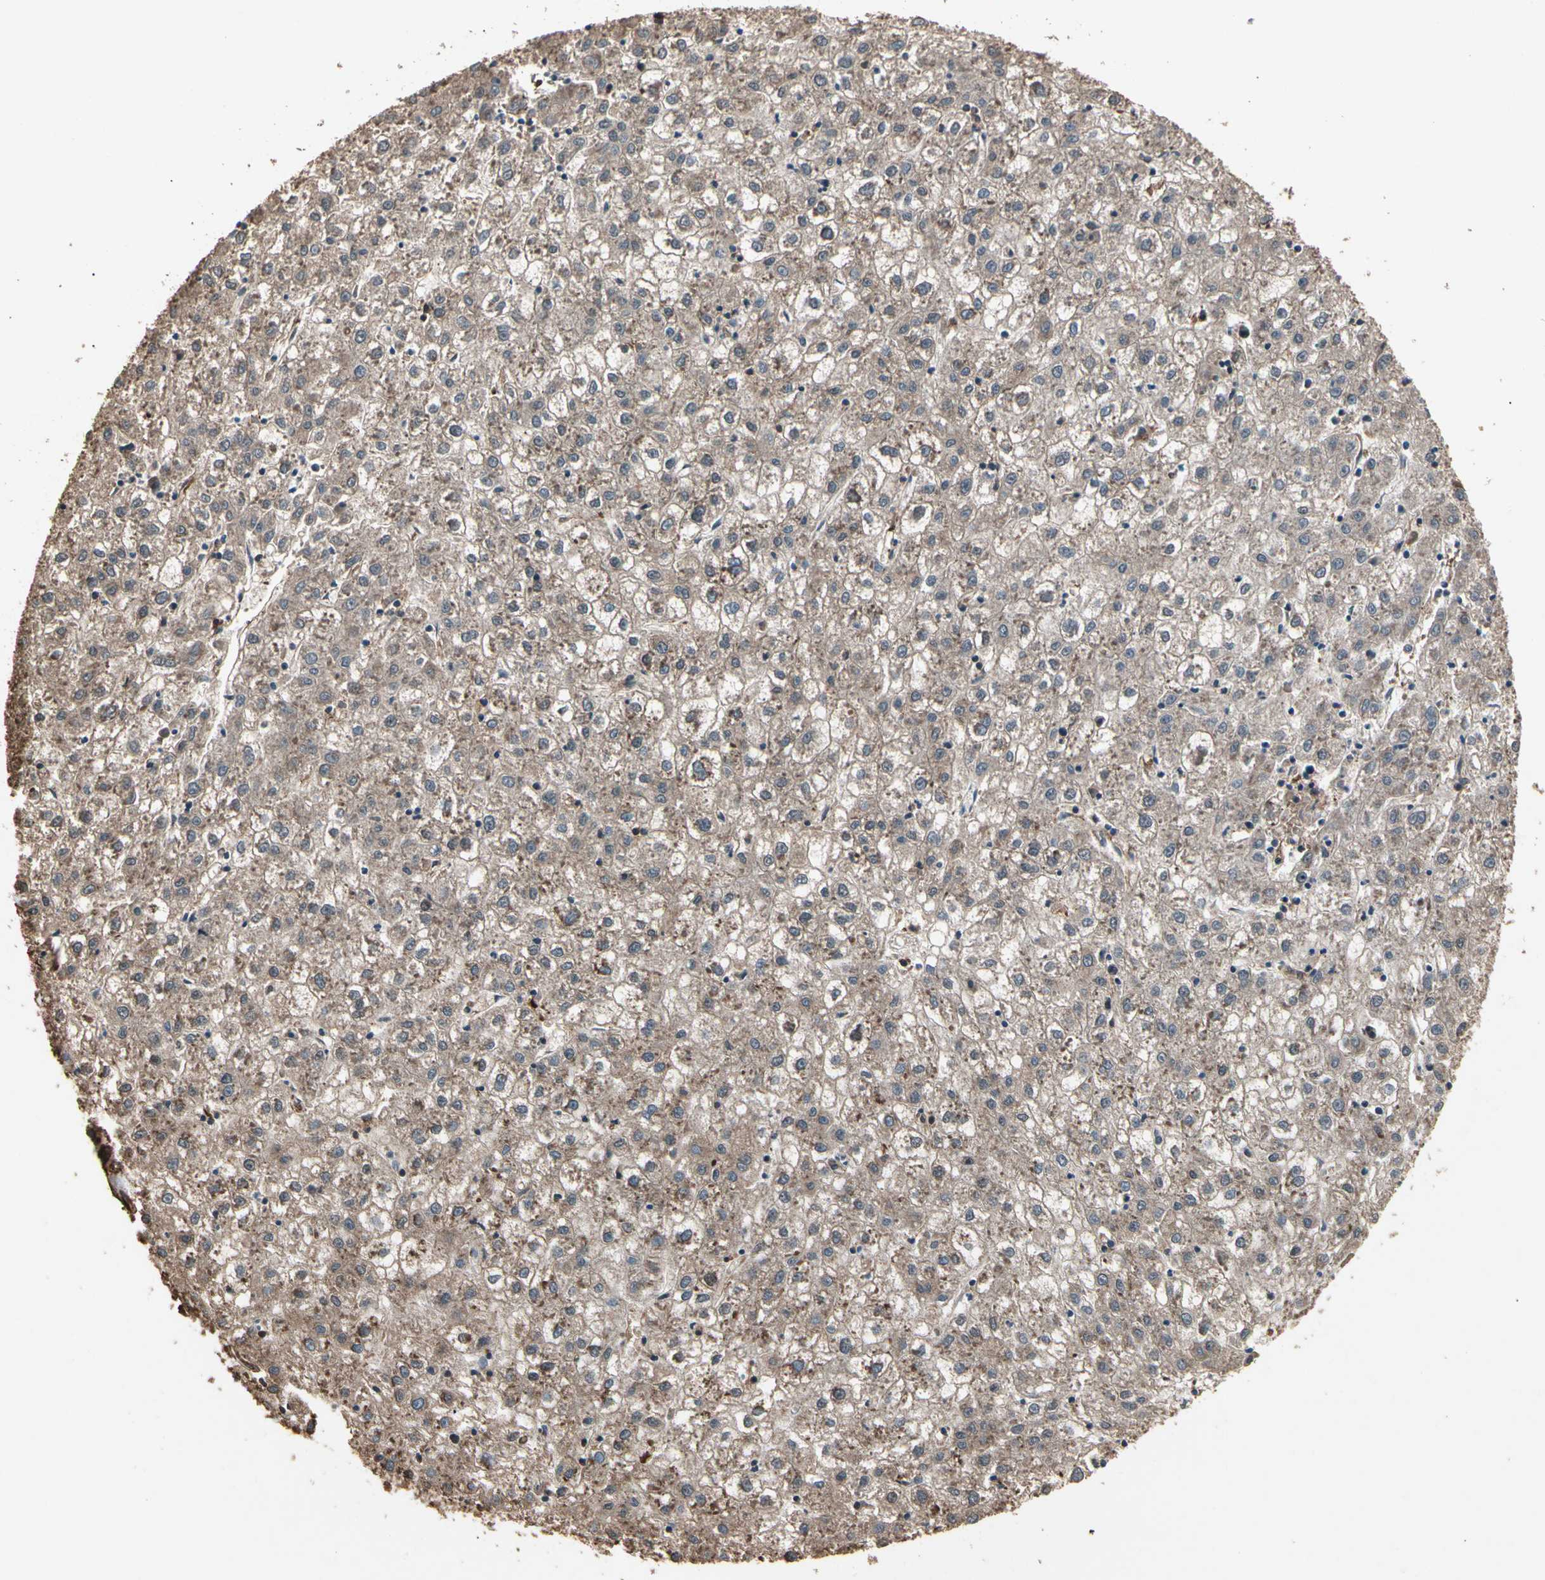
{"staining": {"intensity": "moderate", "quantity": ">75%", "location": "cytoplasmic/membranous"}, "tissue": "liver cancer", "cell_type": "Tumor cells", "image_type": "cancer", "snomed": [{"axis": "morphology", "description": "Carcinoma, Hepatocellular, NOS"}, {"axis": "topography", "description": "Liver"}], "caption": "Immunohistochemical staining of human hepatocellular carcinoma (liver) demonstrates medium levels of moderate cytoplasmic/membranous protein staining in approximately >75% of tumor cells. (Brightfield microscopy of DAB IHC at high magnification).", "gene": "AGBL2", "patient": {"sex": "male", "age": 72}}